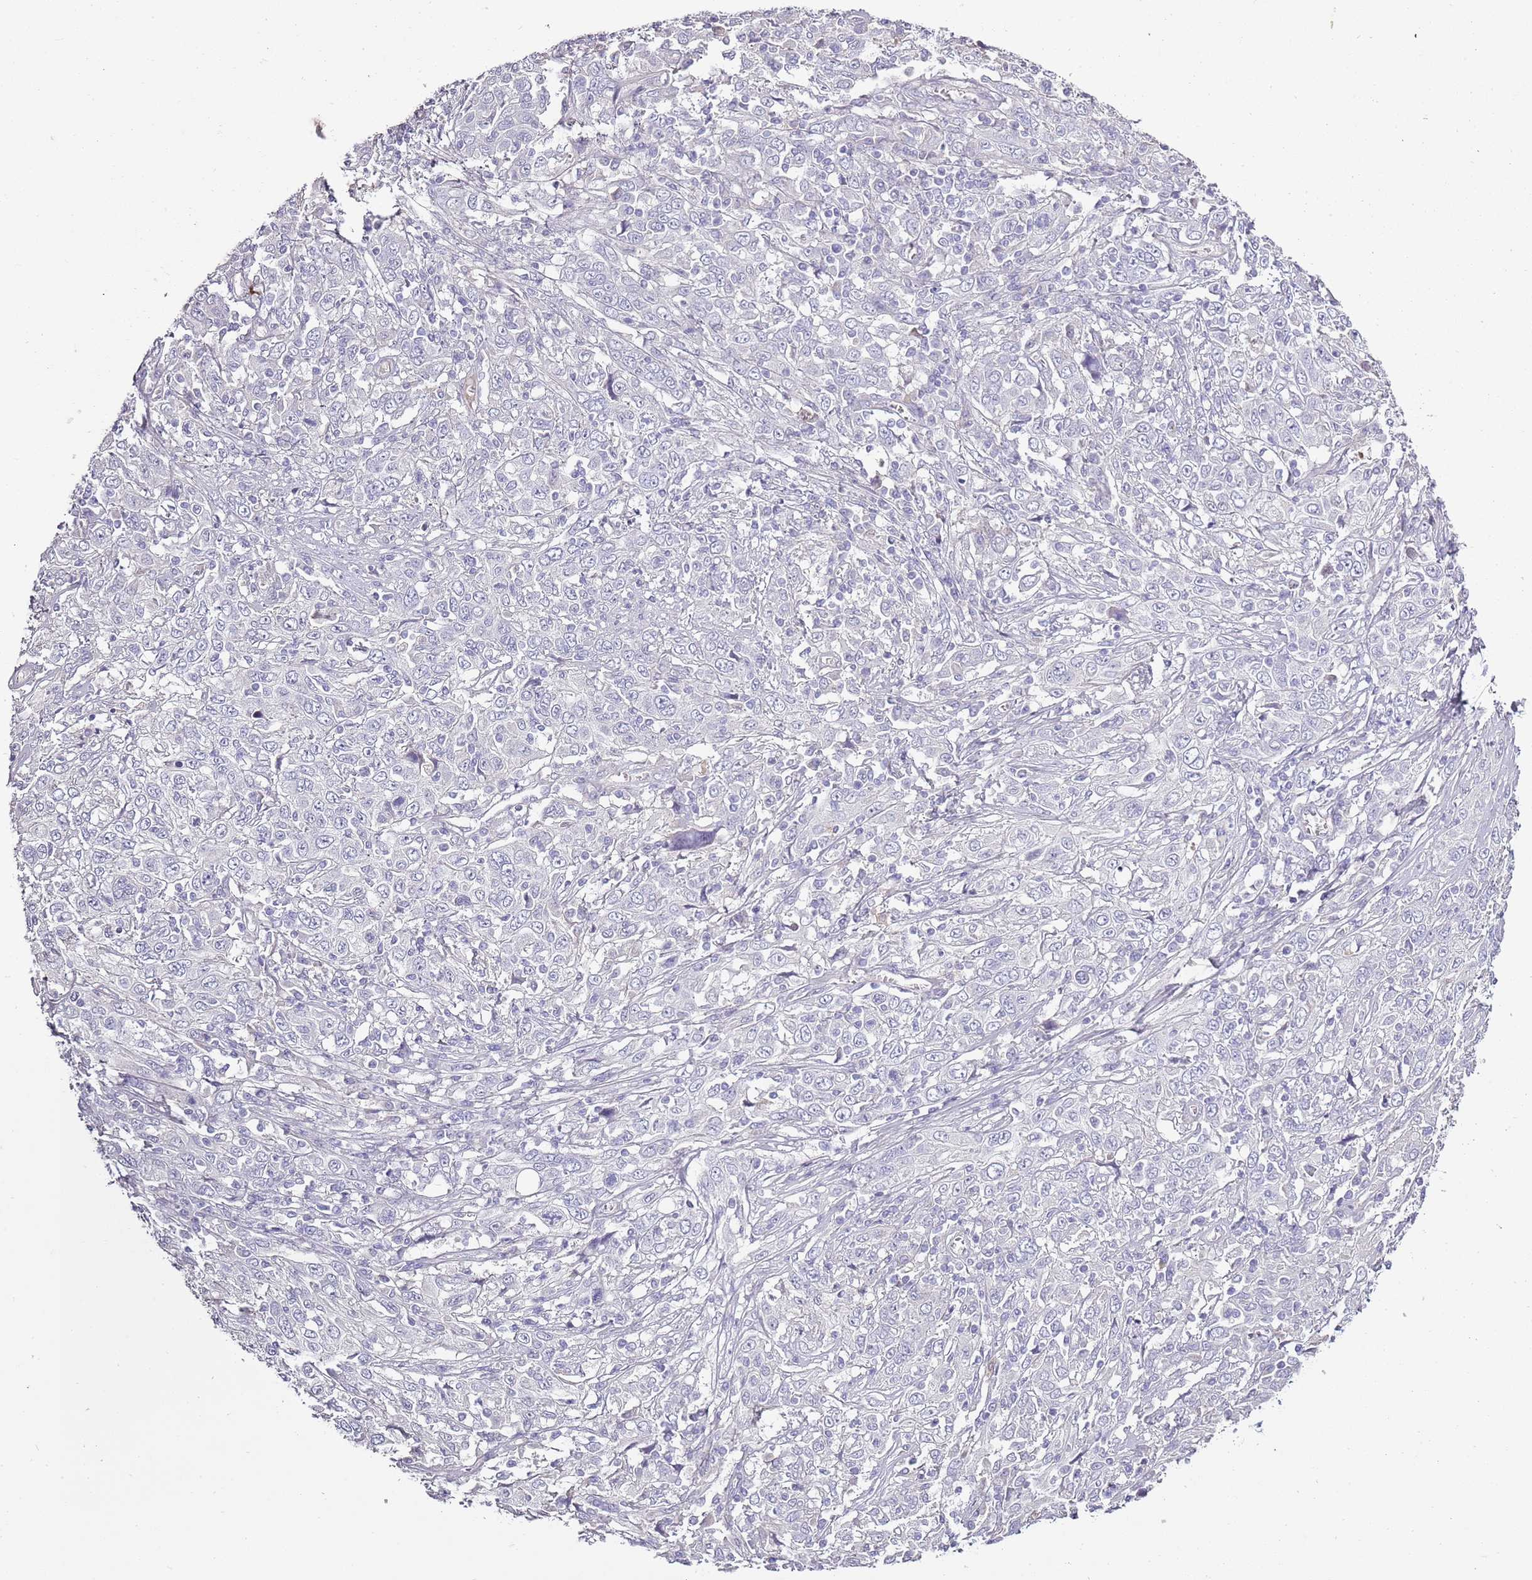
{"staining": {"intensity": "negative", "quantity": "none", "location": "none"}, "tissue": "cervical cancer", "cell_type": "Tumor cells", "image_type": "cancer", "snomed": [{"axis": "morphology", "description": "Squamous cell carcinoma, NOS"}, {"axis": "topography", "description": "Cervix"}], "caption": "Tumor cells show no significant staining in cervical cancer (squamous cell carcinoma).", "gene": "TNFRSF6B", "patient": {"sex": "female", "age": 46}}